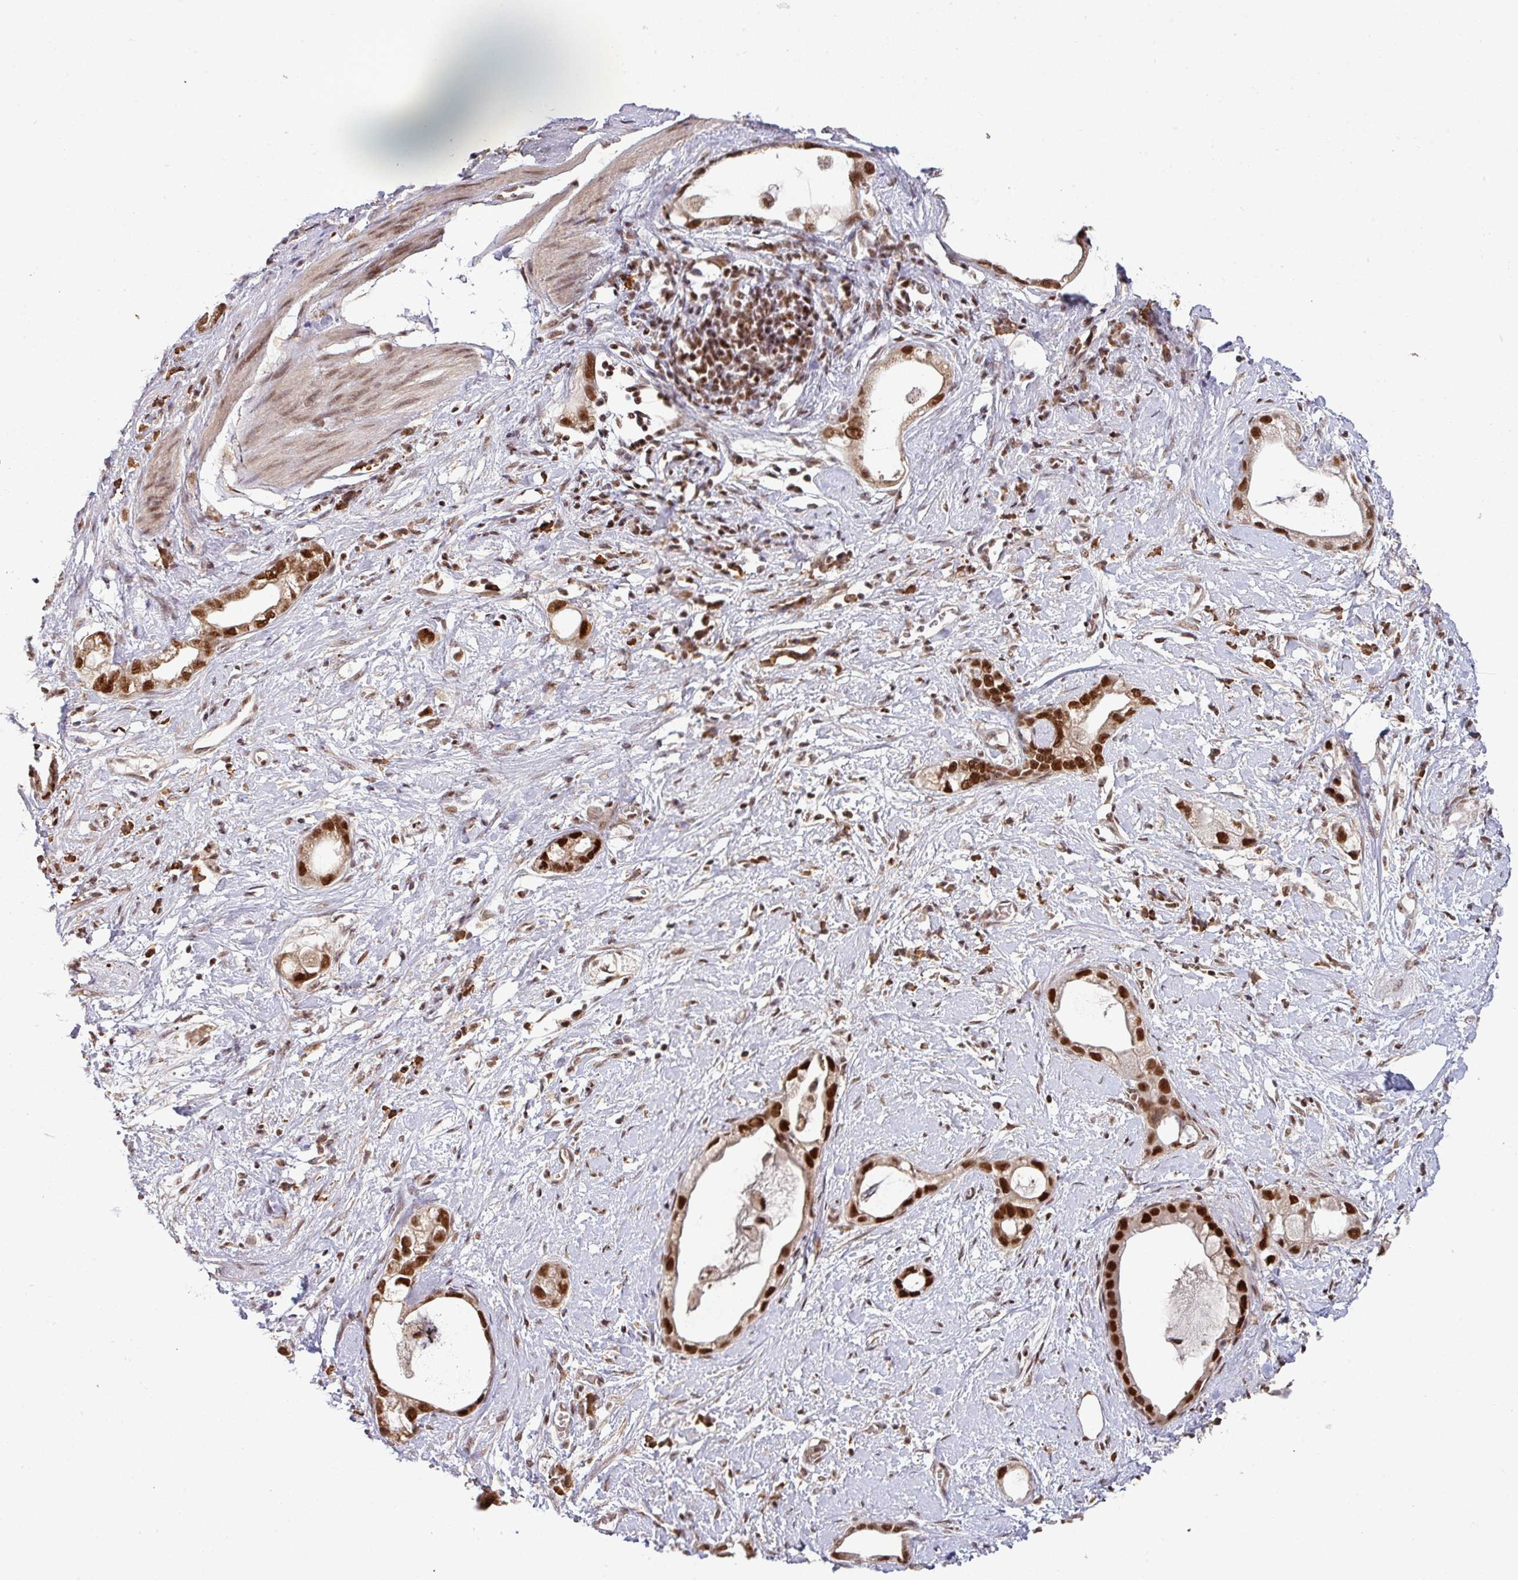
{"staining": {"intensity": "strong", "quantity": ">75%", "location": "nuclear"}, "tissue": "stomach cancer", "cell_type": "Tumor cells", "image_type": "cancer", "snomed": [{"axis": "morphology", "description": "Adenocarcinoma, NOS"}, {"axis": "topography", "description": "Stomach"}], "caption": "Stomach adenocarcinoma was stained to show a protein in brown. There is high levels of strong nuclear positivity in approximately >75% of tumor cells.", "gene": "PHF23", "patient": {"sex": "male", "age": 55}}